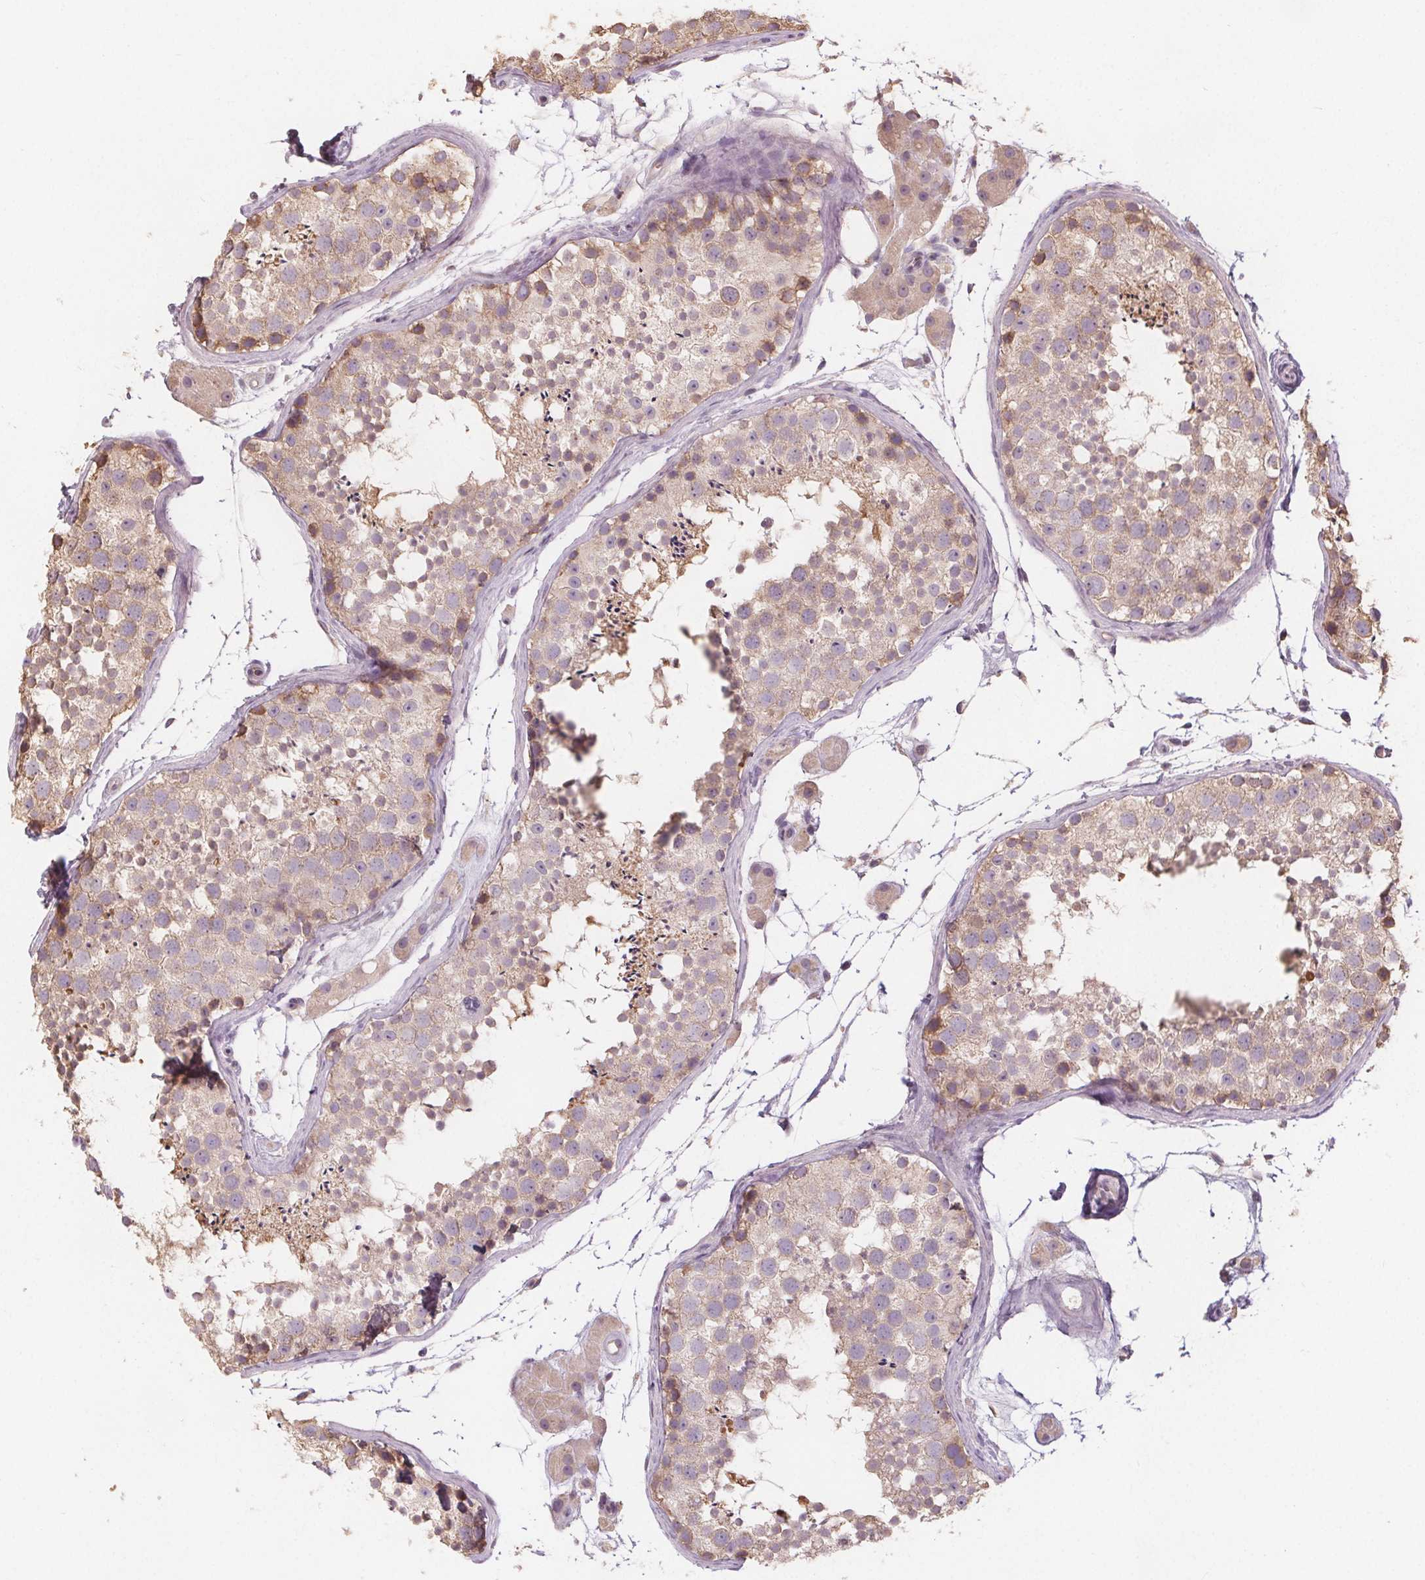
{"staining": {"intensity": "weak", "quantity": "25%-75%", "location": "cytoplasmic/membranous"}, "tissue": "testis", "cell_type": "Cells in seminiferous ducts", "image_type": "normal", "snomed": [{"axis": "morphology", "description": "Normal tissue, NOS"}, {"axis": "topography", "description": "Testis"}], "caption": "A low amount of weak cytoplasmic/membranous staining is seen in approximately 25%-75% of cells in seminiferous ducts in unremarkable testis. The protein of interest is stained brown, and the nuclei are stained in blue (DAB (3,3'-diaminobenzidine) IHC with brightfield microscopy, high magnification).", "gene": "TMEM80", "patient": {"sex": "male", "age": 41}}